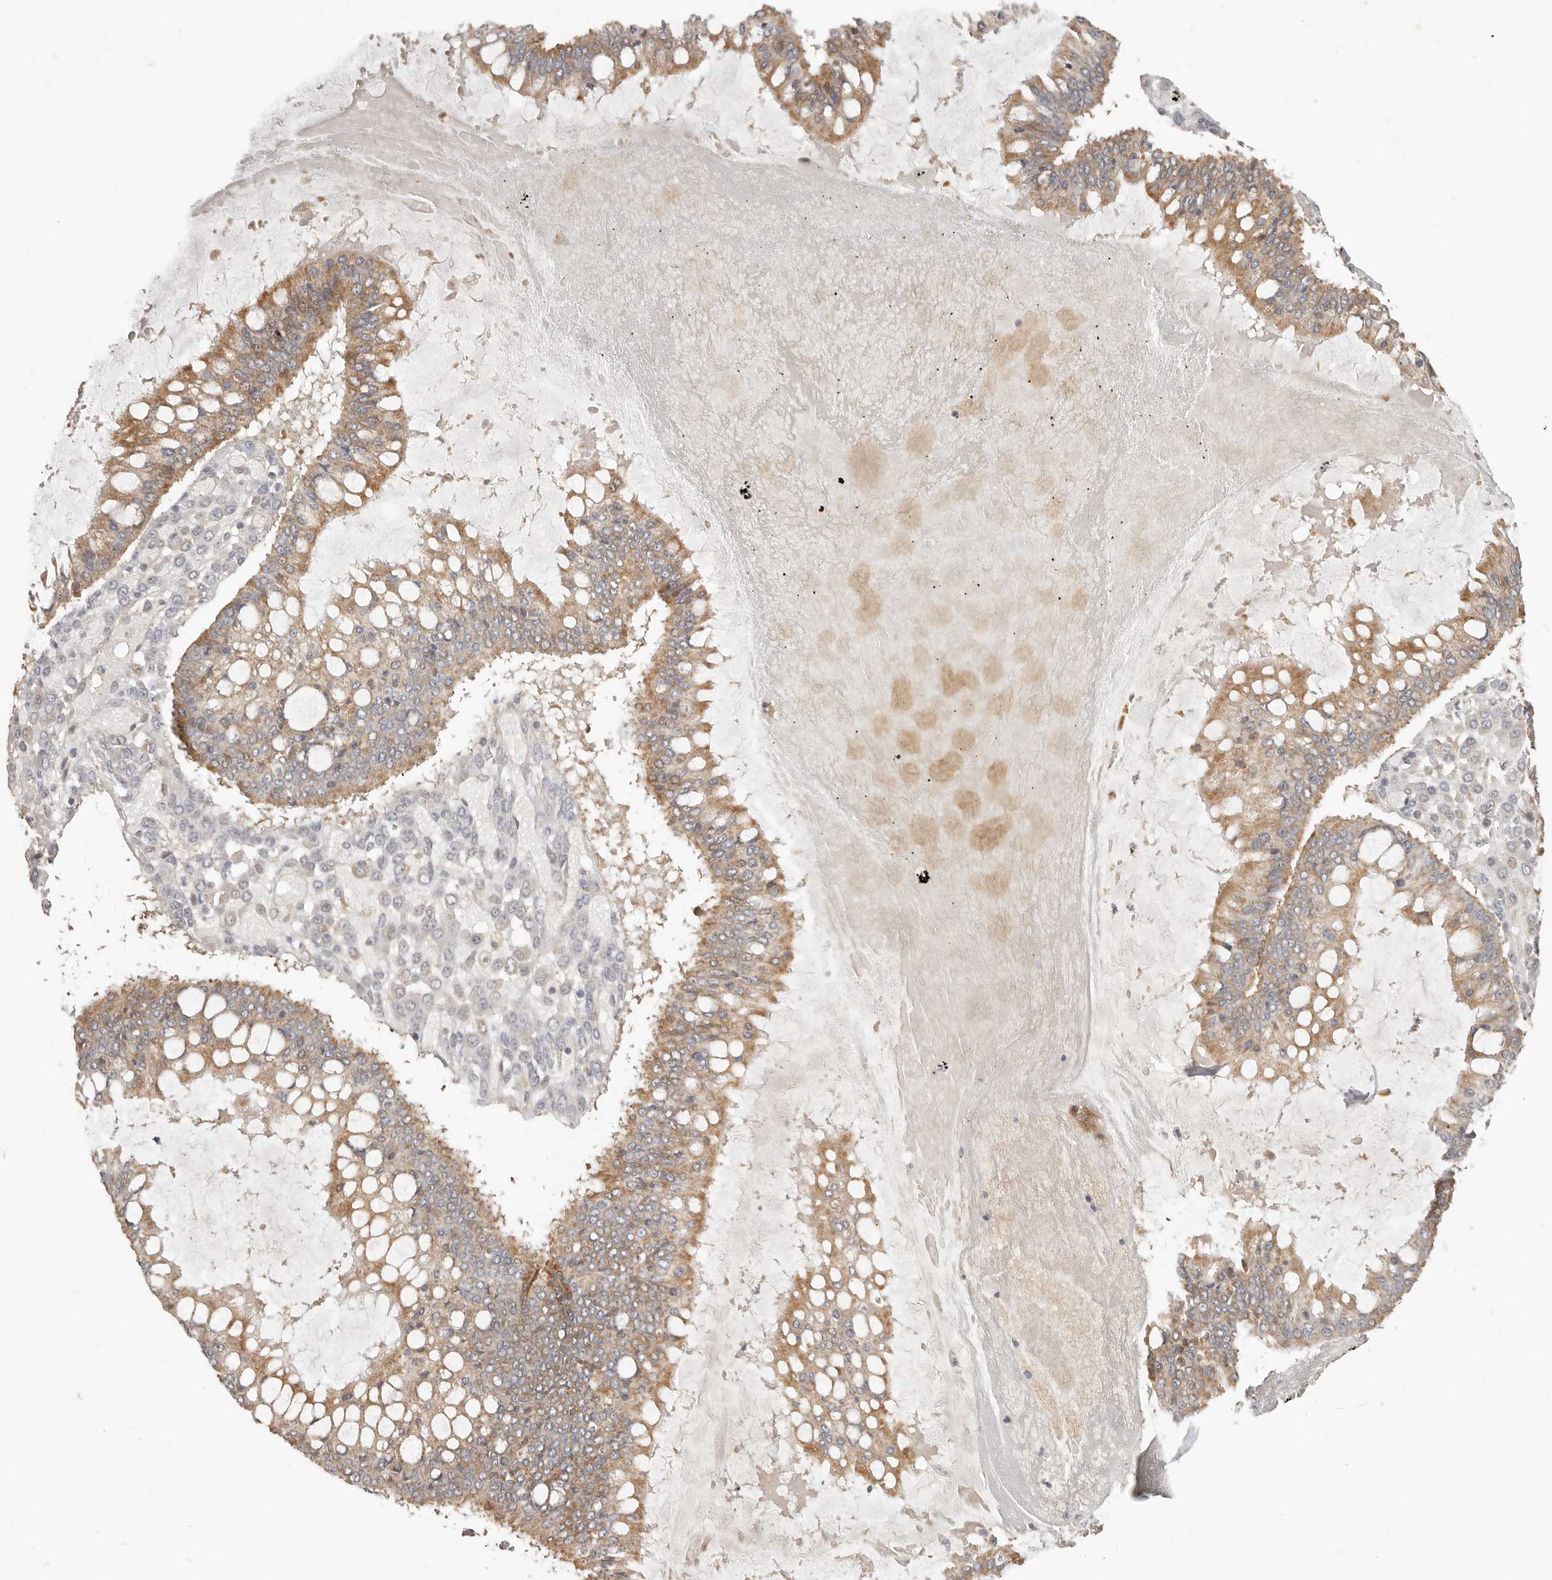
{"staining": {"intensity": "moderate", "quantity": ">75%", "location": "cytoplasmic/membranous"}, "tissue": "ovarian cancer", "cell_type": "Tumor cells", "image_type": "cancer", "snomed": [{"axis": "morphology", "description": "Cystadenocarcinoma, mucinous, NOS"}, {"axis": "topography", "description": "Ovary"}], "caption": "Ovarian mucinous cystadenocarcinoma stained with immunohistochemistry displays moderate cytoplasmic/membranous staining in approximately >75% of tumor cells.", "gene": "MTFR2", "patient": {"sex": "female", "age": 73}}